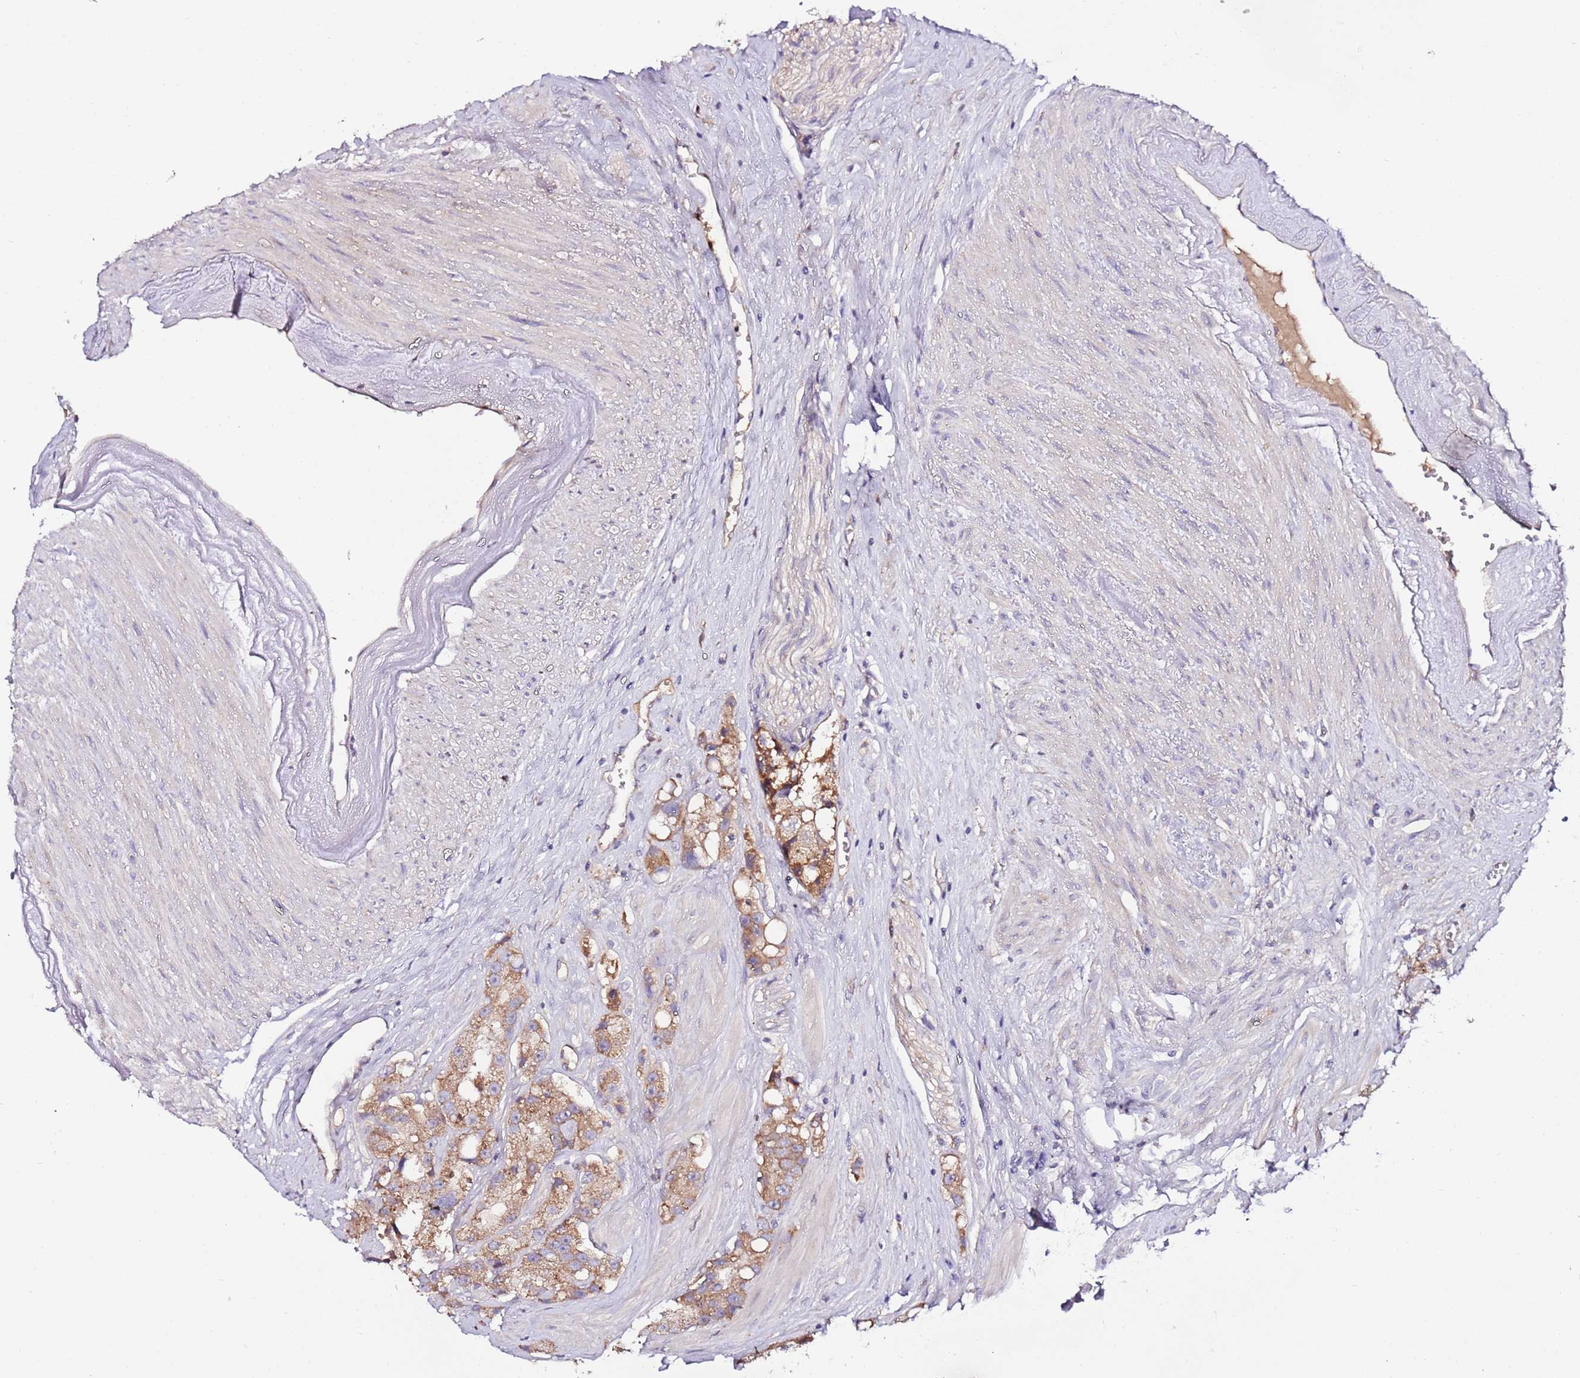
{"staining": {"intensity": "moderate", "quantity": ">75%", "location": "cytoplasmic/membranous"}, "tissue": "prostate cancer", "cell_type": "Tumor cells", "image_type": "cancer", "snomed": [{"axis": "morphology", "description": "Adenocarcinoma, High grade"}, {"axis": "topography", "description": "Prostate"}], "caption": "A brown stain labels moderate cytoplasmic/membranous positivity of a protein in prostate high-grade adenocarcinoma tumor cells.", "gene": "FLVCR1", "patient": {"sex": "male", "age": 74}}